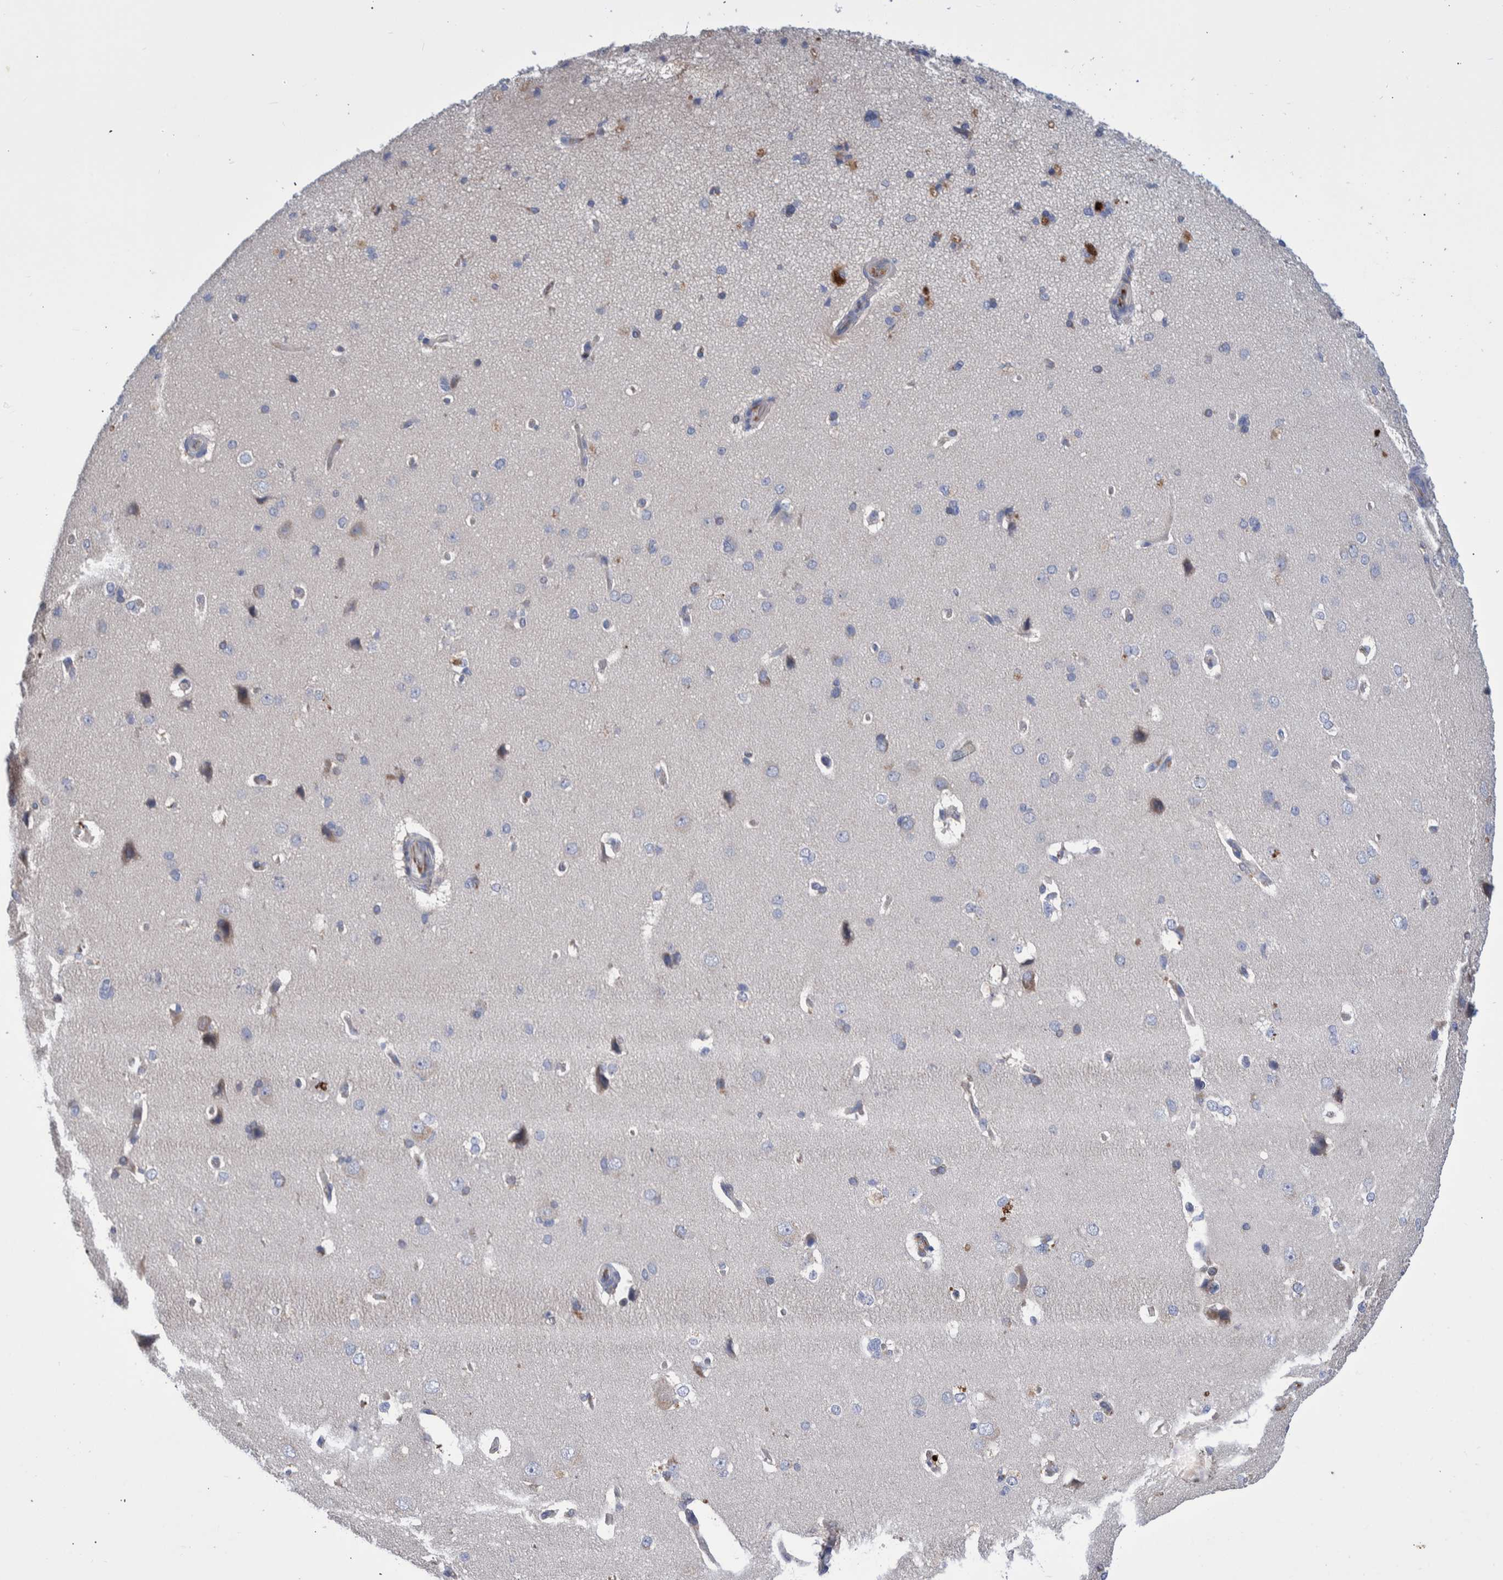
{"staining": {"intensity": "negative", "quantity": "none", "location": "none"}, "tissue": "cerebral cortex", "cell_type": "Endothelial cells", "image_type": "normal", "snomed": [{"axis": "morphology", "description": "Normal tissue, NOS"}, {"axis": "topography", "description": "Cerebral cortex"}], "caption": "There is no significant staining in endothelial cells of cerebral cortex. (DAB (3,3'-diaminobenzidine) IHC with hematoxylin counter stain).", "gene": "DLL4", "patient": {"sex": "male", "age": 62}}